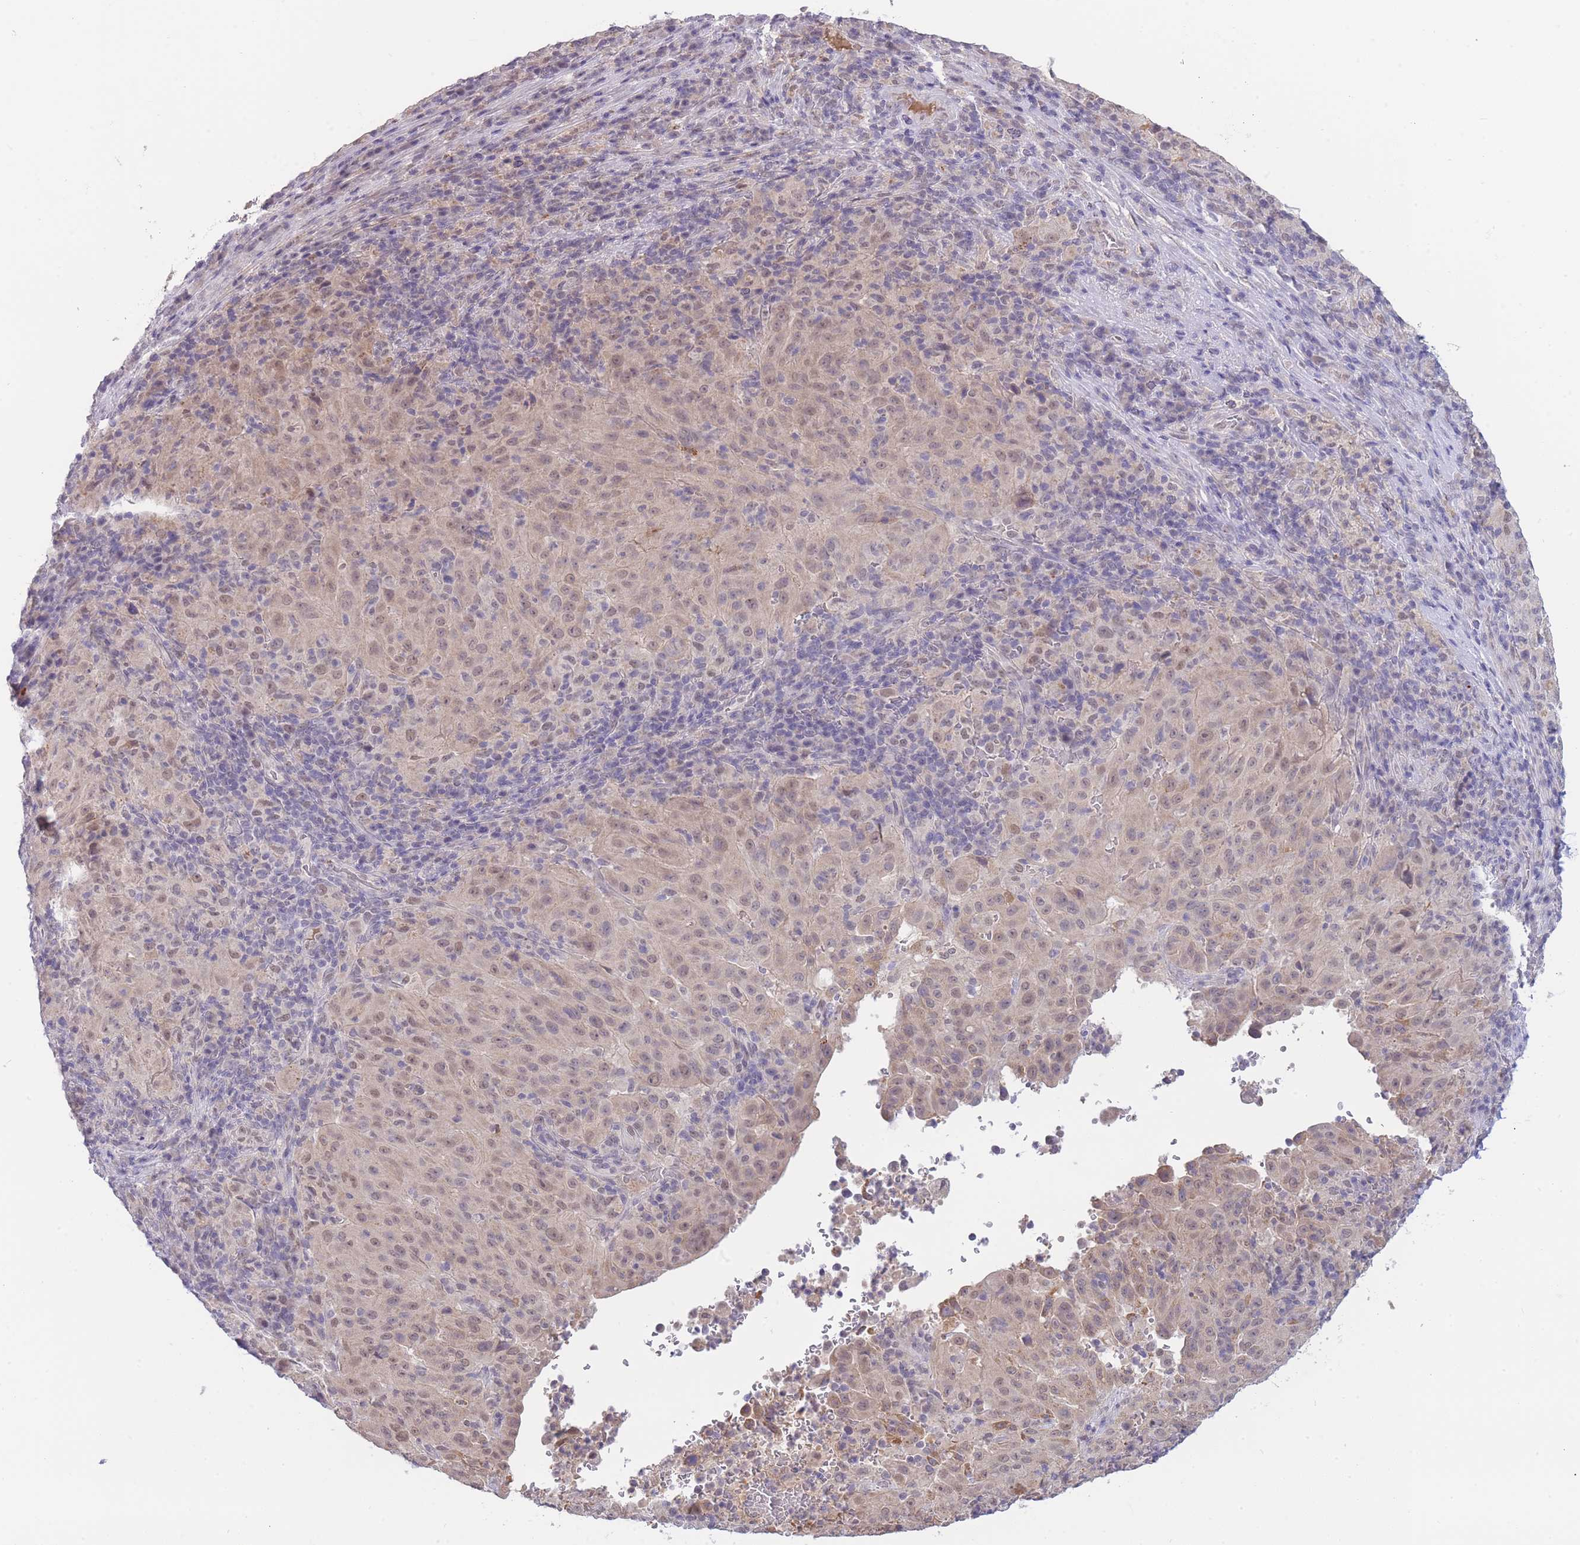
{"staining": {"intensity": "weak", "quantity": ">75%", "location": "nuclear"}, "tissue": "pancreatic cancer", "cell_type": "Tumor cells", "image_type": "cancer", "snomed": [{"axis": "morphology", "description": "Adenocarcinoma, NOS"}, {"axis": "topography", "description": "Pancreas"}], "caption": "IHC staining of adenocarcinoma (pancreatic), which displays low levels of weak nuclear positivity in about >75% of tumor cells indicating weak nuclear protein expression. The staining was performed using DAB (3,3'-diaminobenzidine) (brown) for protein detection and nuclei were counterstained in hematoxylin (blue).", "gene": "GOLGA6L25", "patient": {"sex": "male", "age": 63}}